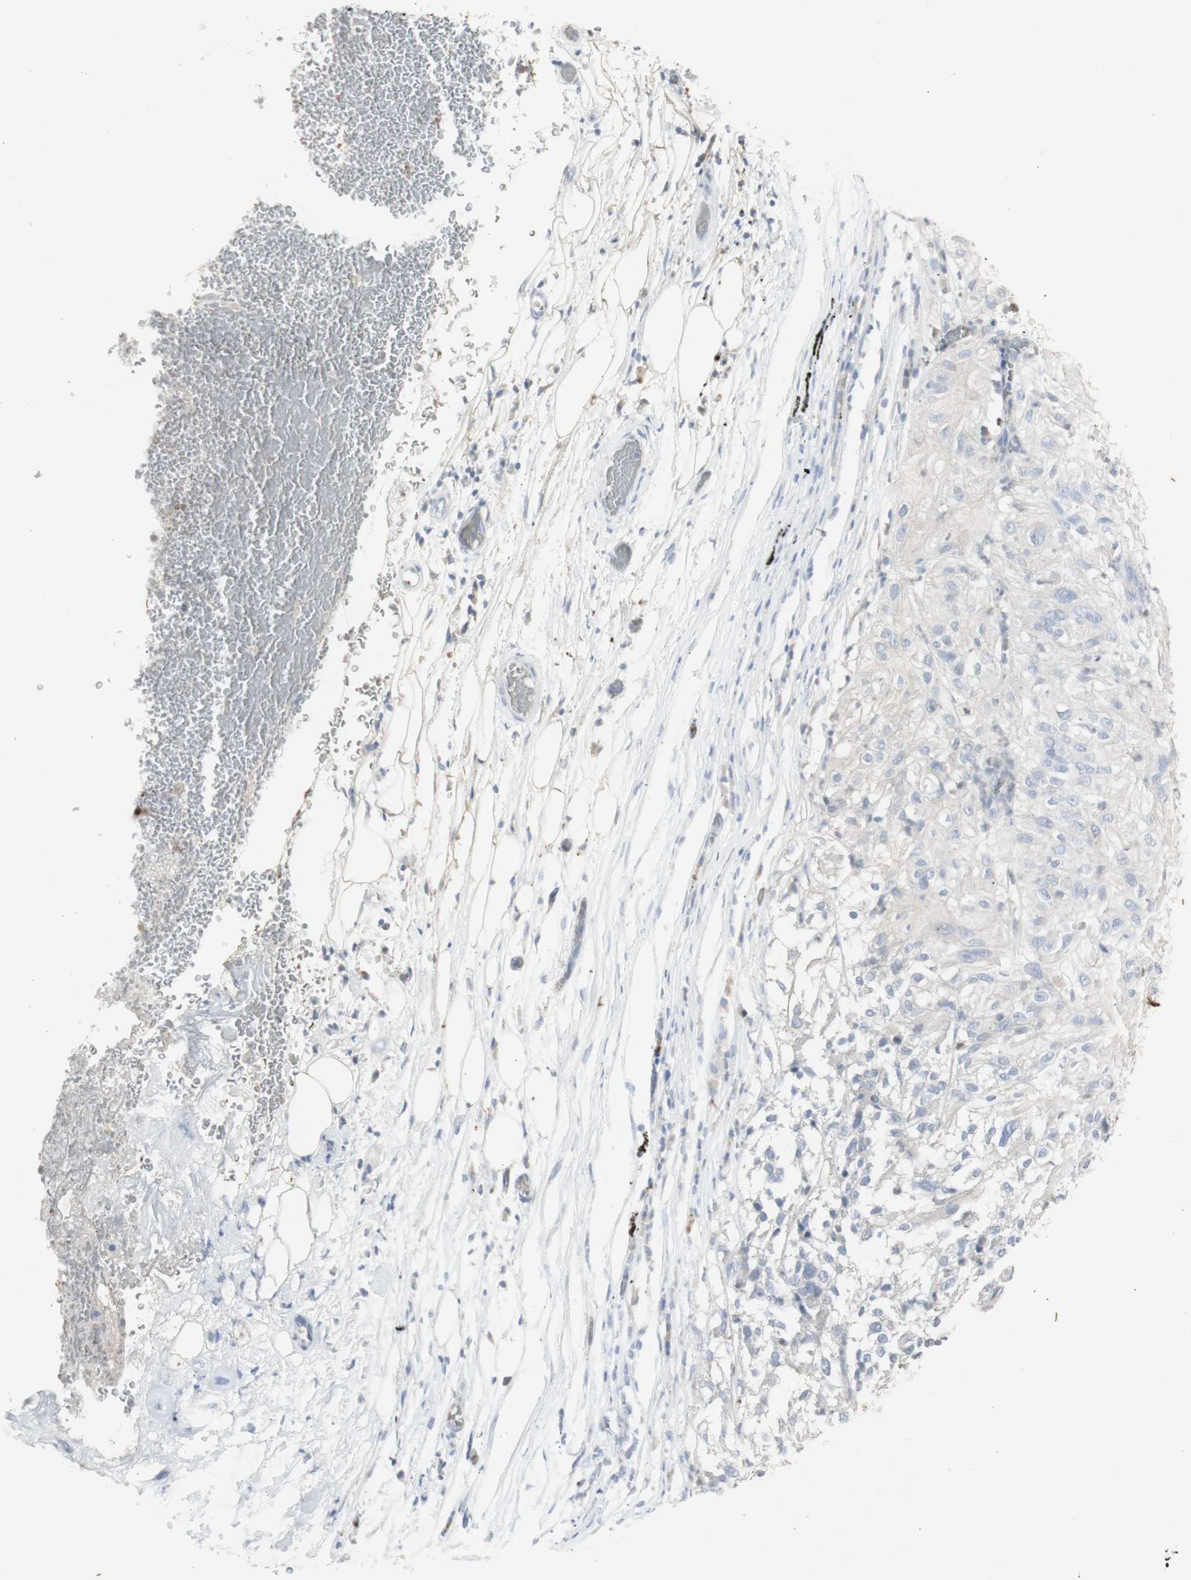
{"staining": {"intensity": "negative", "quantity": "none", "location": "none"}, "tissue": "lung cancer", "cell_type": "Tumor cells", "image_type": "cancer", "snomed": [{"axis": "morphology", "description": "Inflammation, NOS"}, {"axis": "morphology", "description": "Squamous cell carcinoma, NOS"}, {"axis": "topography", "description": "Lymph node"}, {"axis": "topography", "description": "Soft tissue"}, {"axis": "topography", "description": "Lung"}], "caption": "Squamous cell carcinoma (lung) was stained to show a protein in brown. There is no significant staining in tumor cells. (DAB (3,3'-diaminobenzidine) IHC, high magnification).", "gene": "INS", "patient": {"sex": "male", "age": 66}}